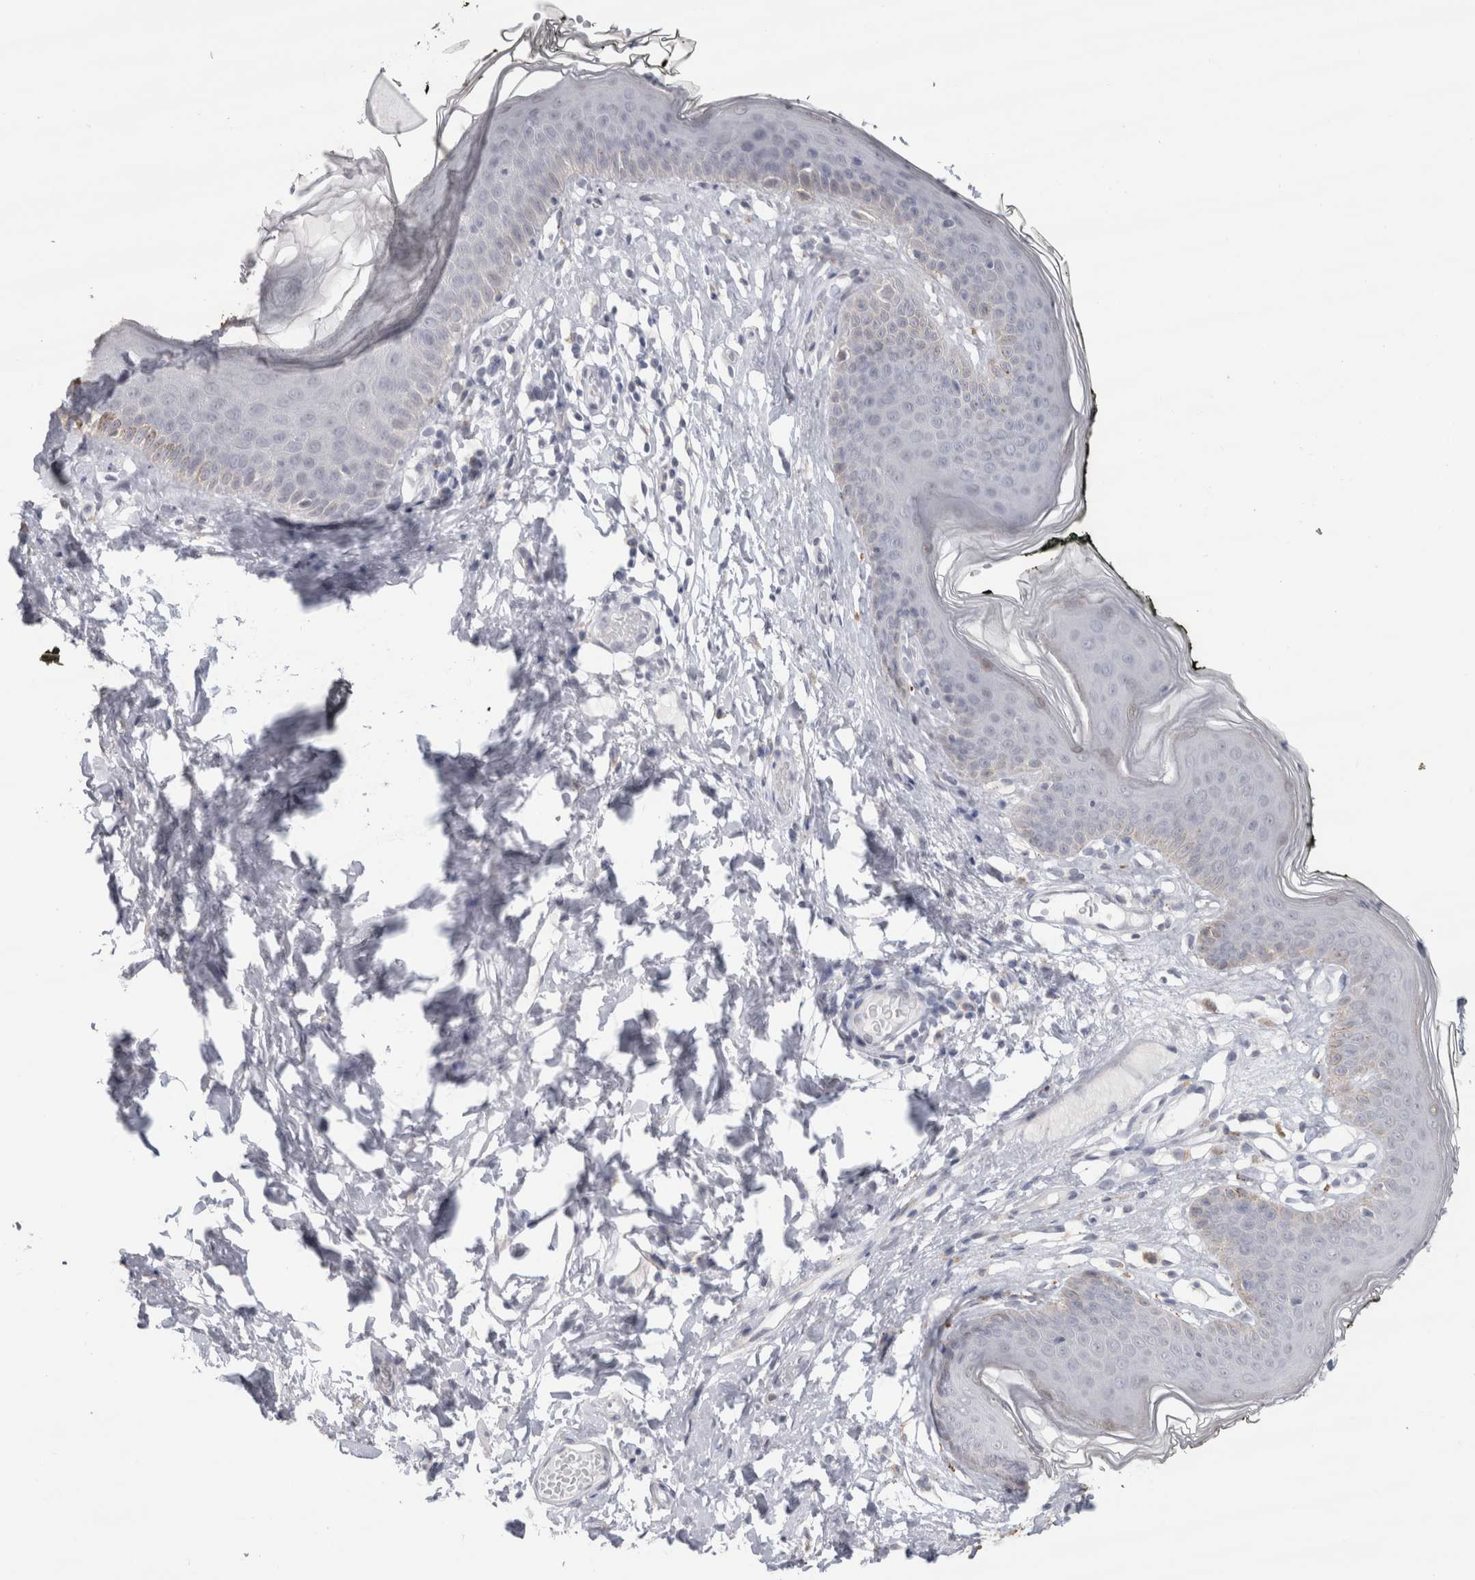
{"staining": {"intensity": "moderate", "quantity": "<25%", "location": "cytoplasmic/membranous"}, "tissue": "skin", "cell_type": "Epidermal cells", "image_type": "normal", "snomed": [{"axis": "morphology", "description": "Normal tissue, NOS"}, {"axis": "morphology", "description": "Inflammation, NOS"}, {"axis": "topography", "description": "Vulva"}], "caption": "Skin stained with IHC displays moderate cytoplasmic/membranous positivity in approximately <25% of epidermal cells.", "gene": "CDH17", "patient": {"sex": "female", "age": 84}}